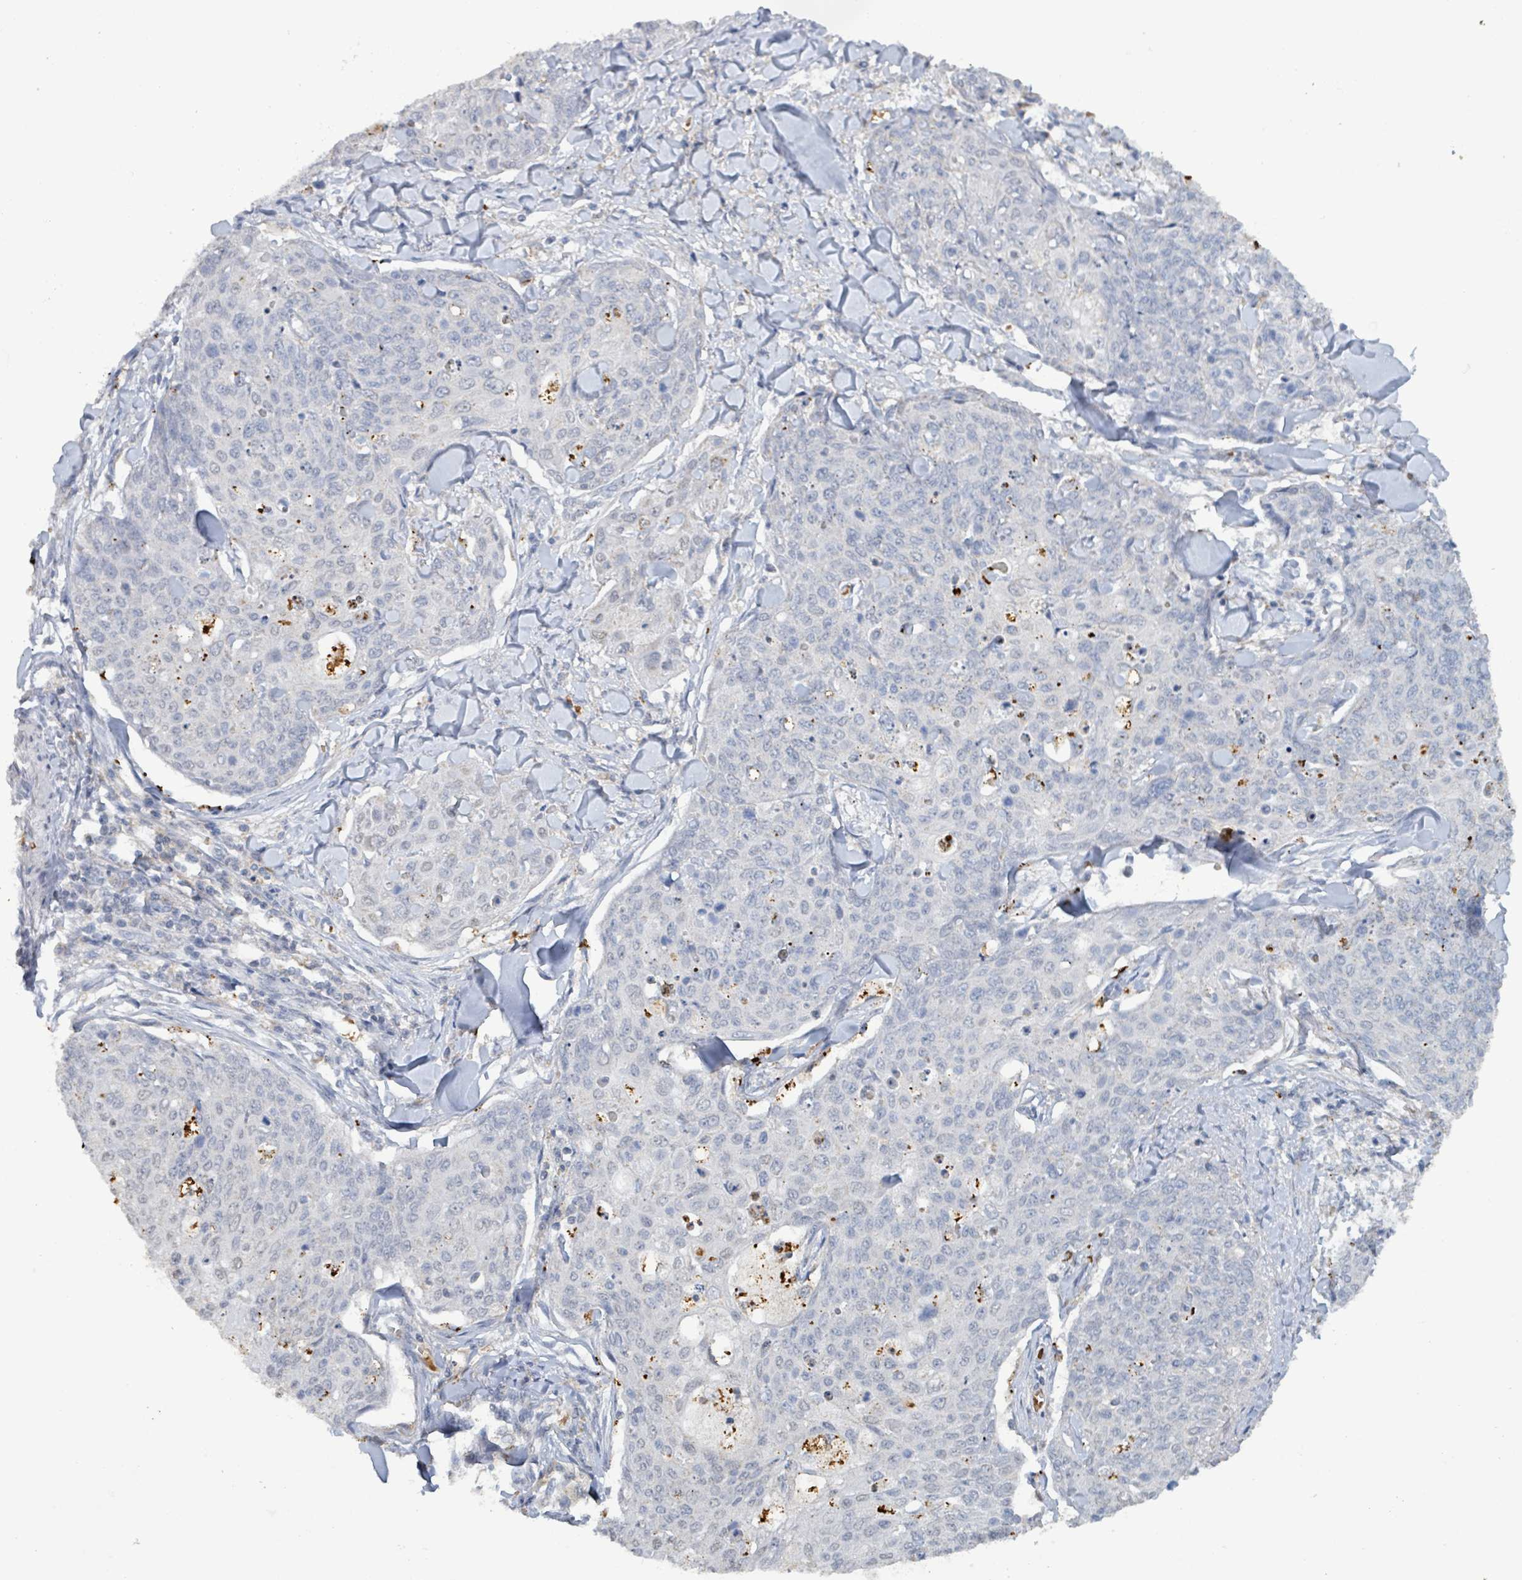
{"staining": {"intensity": "negative", "quantity": "none", "location": "none"}, "tissue": "skin cancer", "cell_type": "Tumor cells", "image_type": "cancer", "snomed": [{"axis": "morphology", "description": "Squamous cell carcinoma, NOS"}, {"axis": "topography", "description": "Skin"}, {"axis": "topography", "description": "Vulva"}], "caption": "The histopathology image shows no significant positivity in tumor cells of skin cancer (squamous cell carcinoma).", "gene": "SEBOX", "patient": {"sex": "female", "age": 85}}